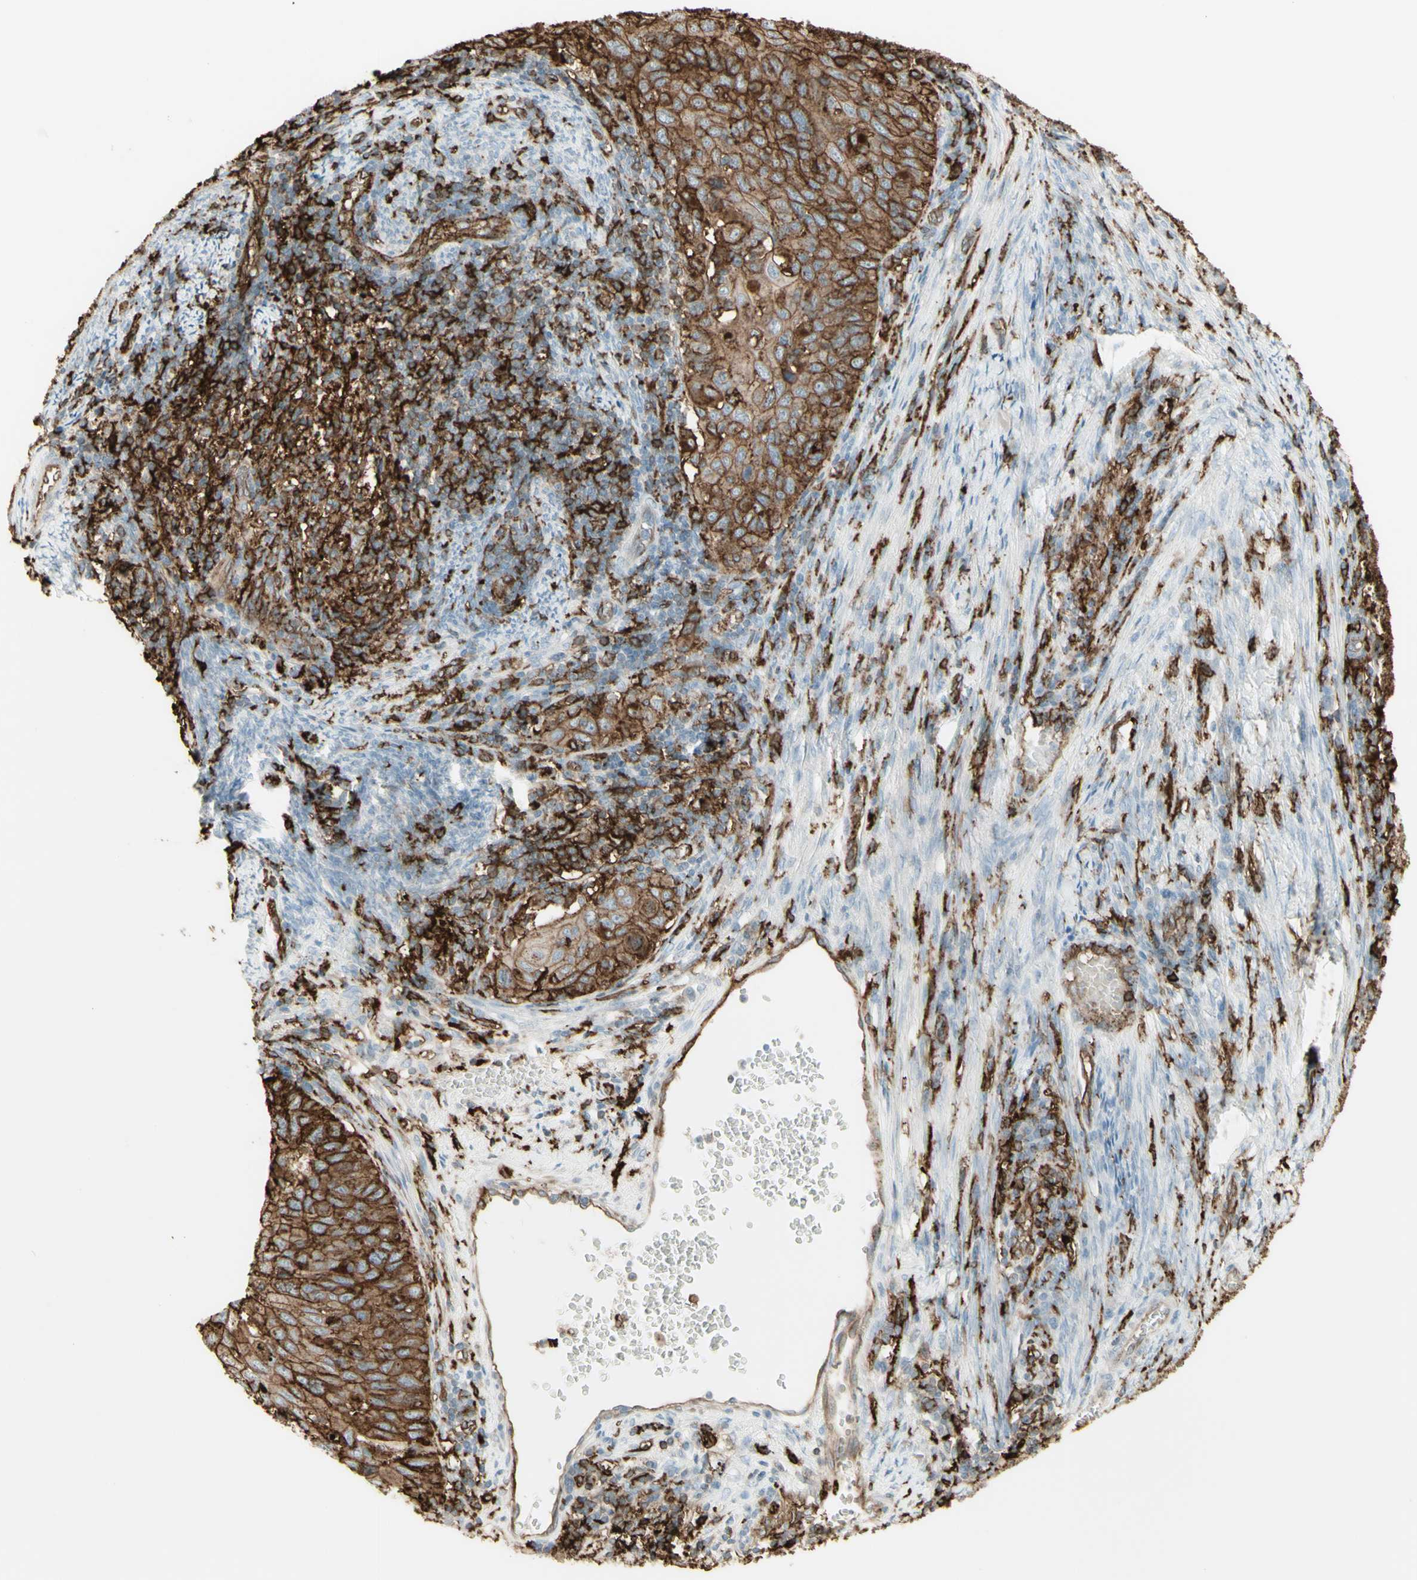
{"staining": {"intensity": "moderate", "quantity": ">75%", "location": "cytoplasmic/membranous"}, "tissue": "cervical cancer", "cell_type": "Tumor cells", "image_type": "cancer", "snomed": [{"axis": "morphology", "description": "Squamous cell carcinoma, NOS"}, {"axis": "topography", "description": "Cervix"}], "caption": "Cervical squamous cell carcinoma stained with immunohistochemistry demonstrates moderate cytoplasmic/membranous positivity in about >75% of tumor cells.", "gene": "HLA-DPB1", "patient": {"sex": "female", "age": 70}}